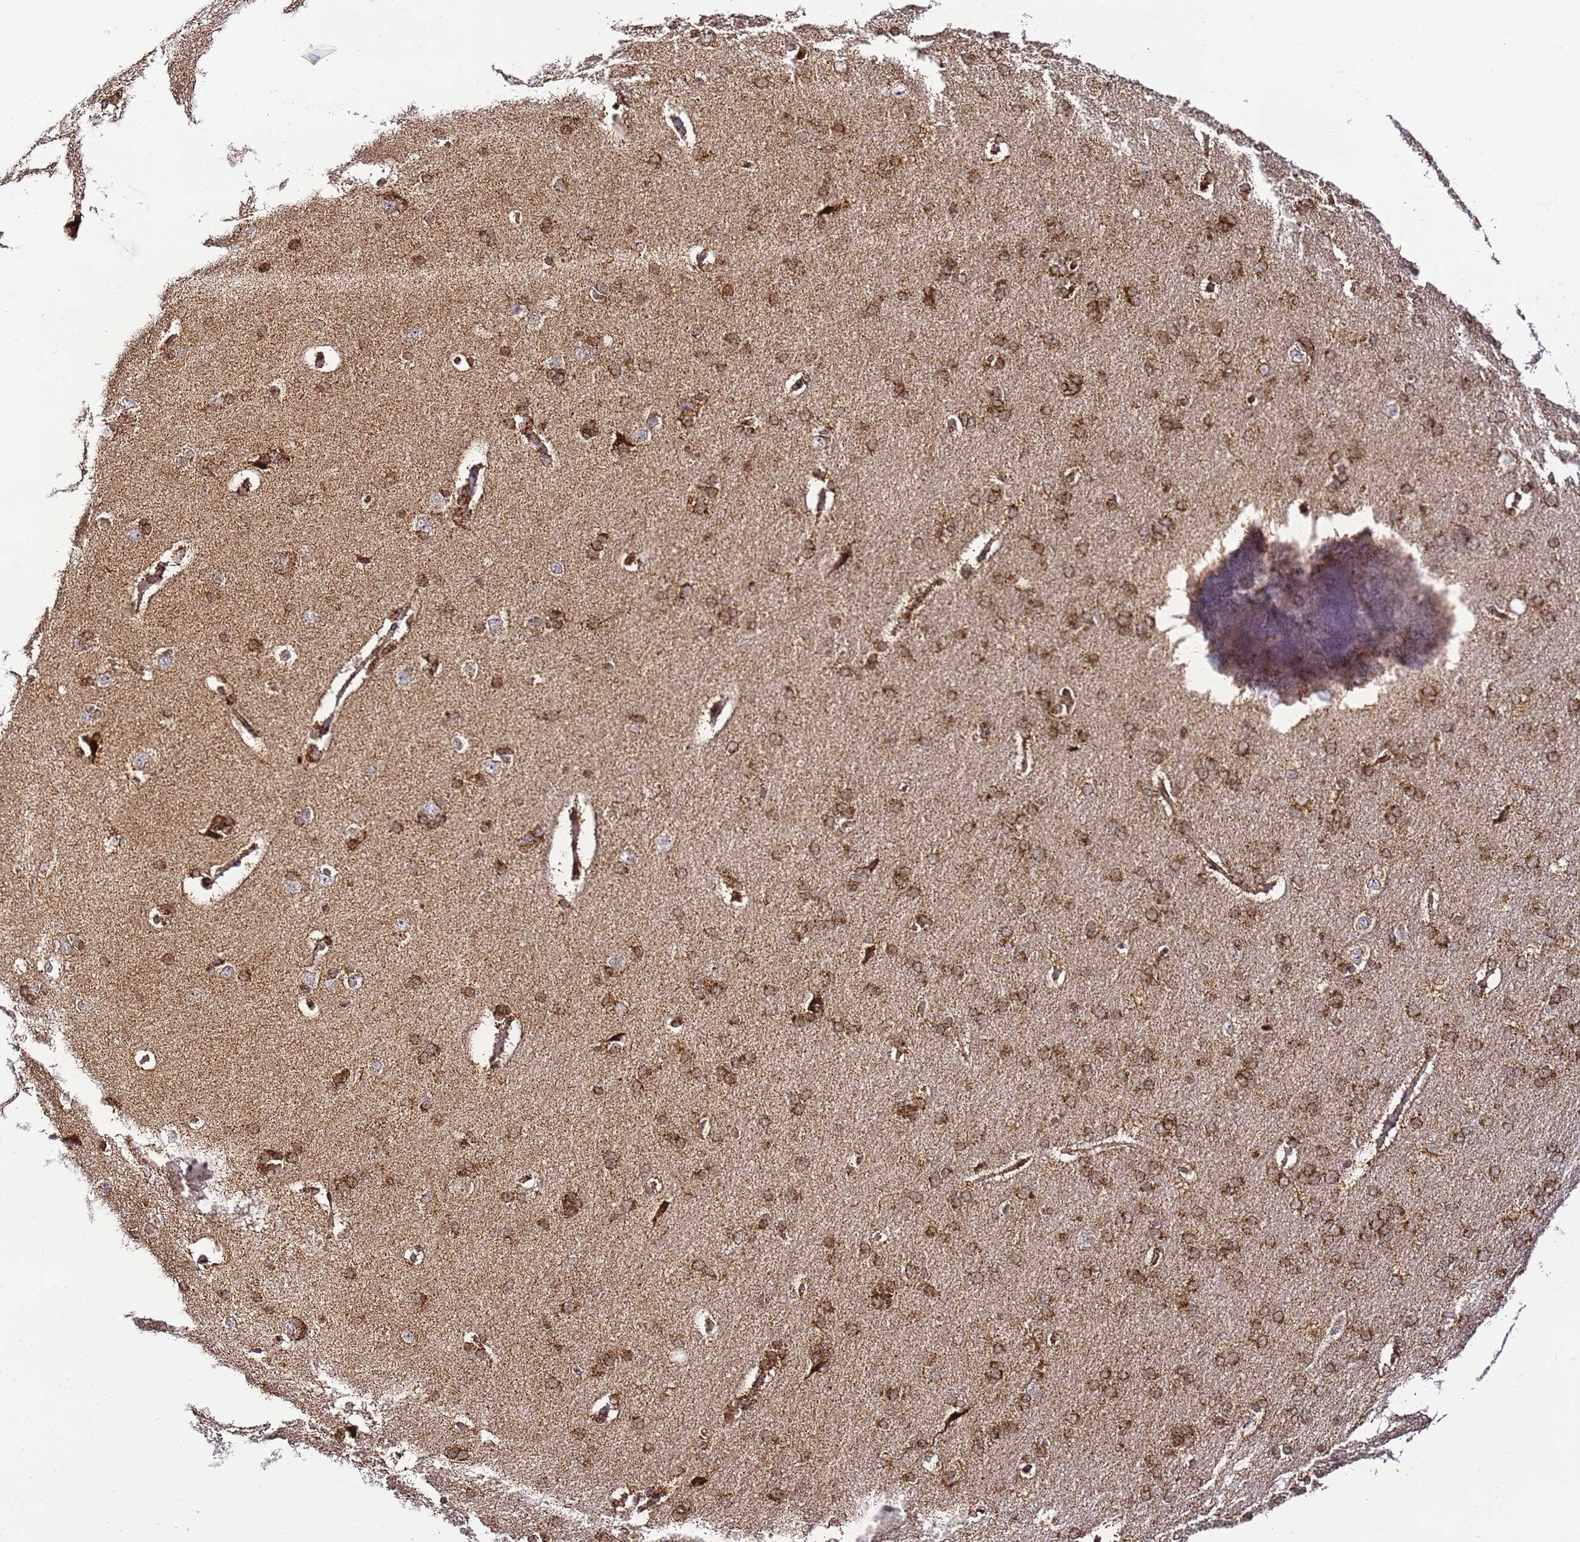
{"staining": {"intensity": "moderate", "quantity": ">75%", "location": "cytoplasmic/membranous,nuclear"}, "tissue": "cerebral cortex", "cell_type": "Endothelial cells", "image_type": "normal", "snomed": [{"axis": "morphology", "description": "Normal tissue, NOS"}, {"axis": "topography", "description": "Cerebral cortex"}], "caption": "Cerebral cortex stained with DAB IHC reveals medium levels of moderate cytoplasmic/membranous,nuclear expression in approximately >75% of endothelial cells.", "gene": "HSPE1", "patient": {"sex": "male", "age": 62}}